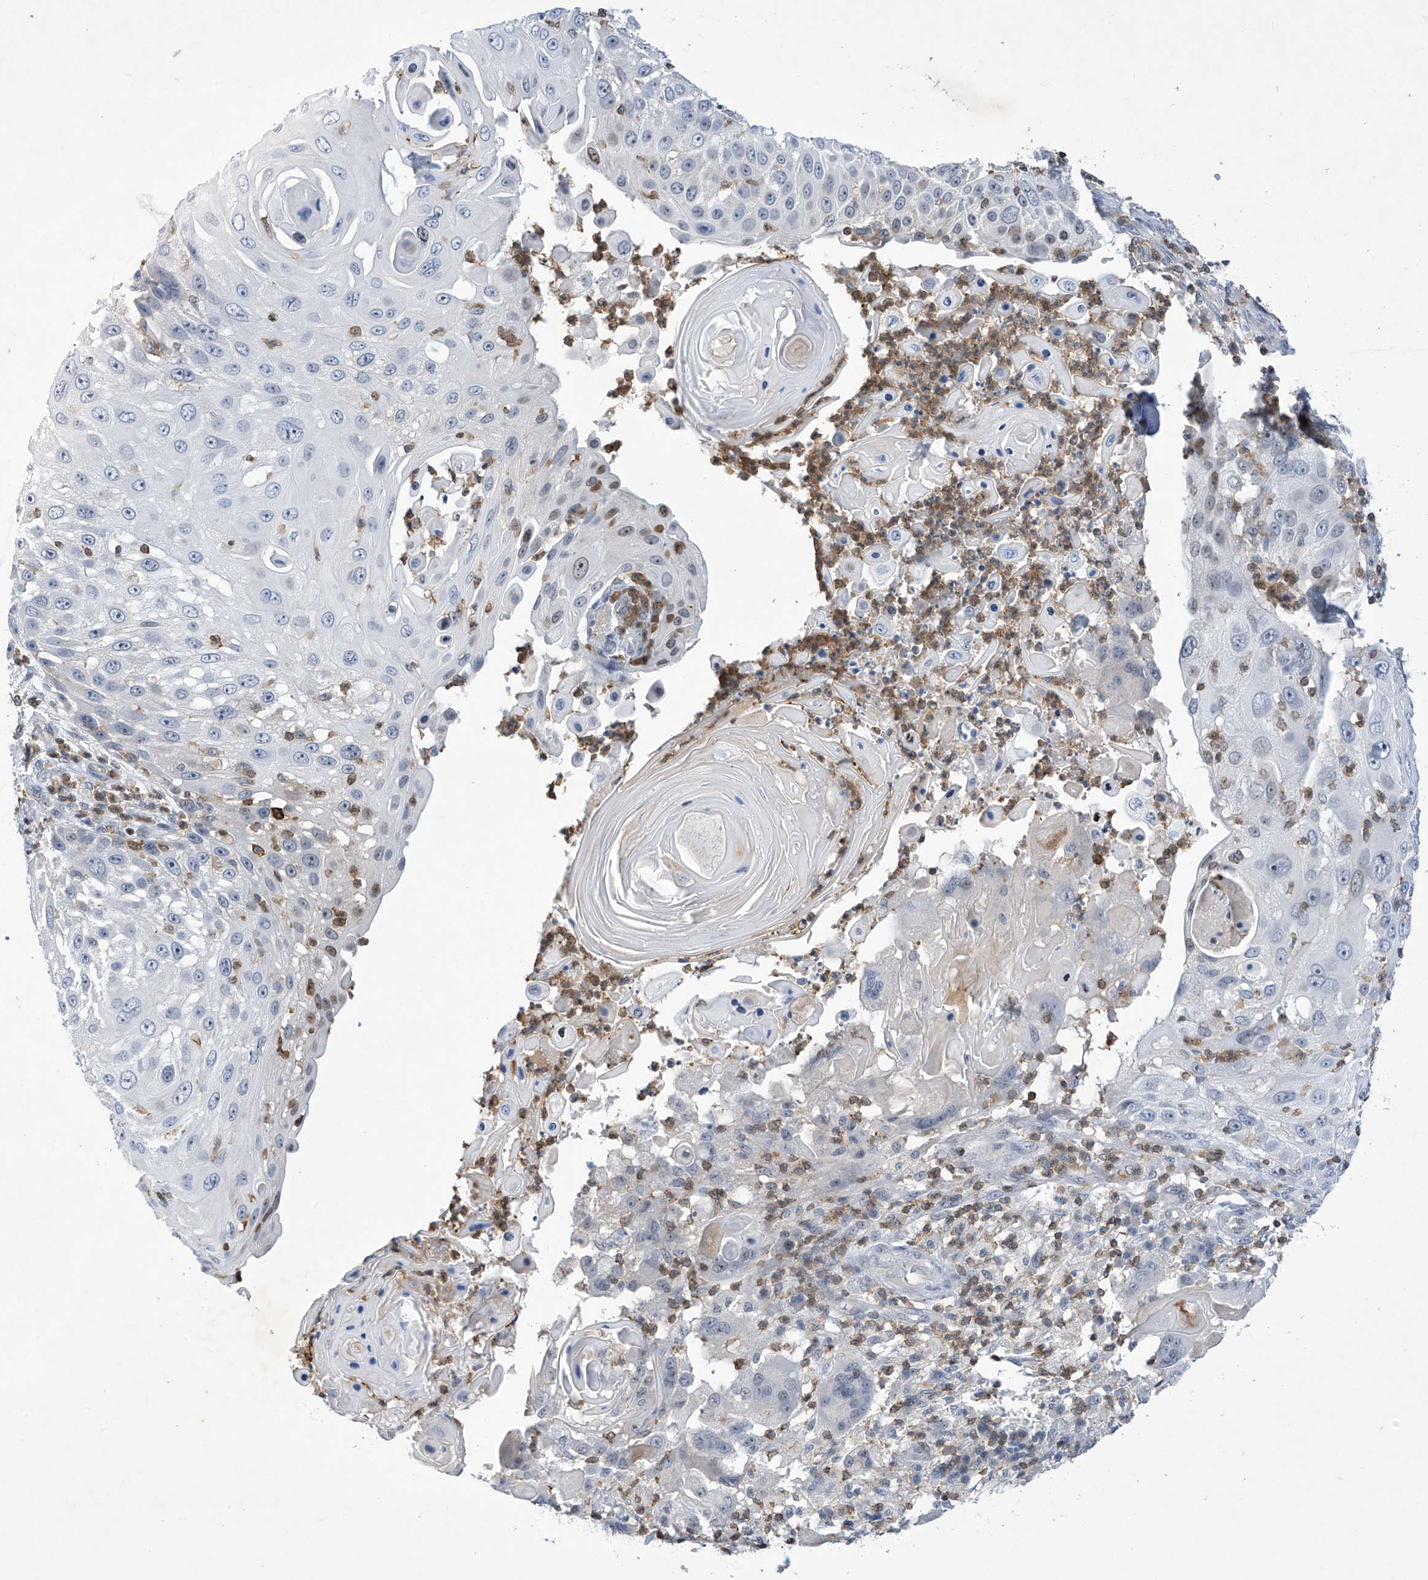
{"staining": {"intensity": "negative", "quantity": "none", "location": "none"}, "tissue": "skin cancer", "cell_type": "Tumor cells", "image_type": "cancer", "snomed": [{"axis": "morphology", "description": "Squamous cell carcinoma, NOS"}, {"axis": "topography", "description": "Skin"}], "caption": "The photomicrograph shows no significant staining in tumor cells of skin cancer (squamous cell carcinoma).", "gene": "MSL3", "patient": {"sex": "female", "age": 44}}